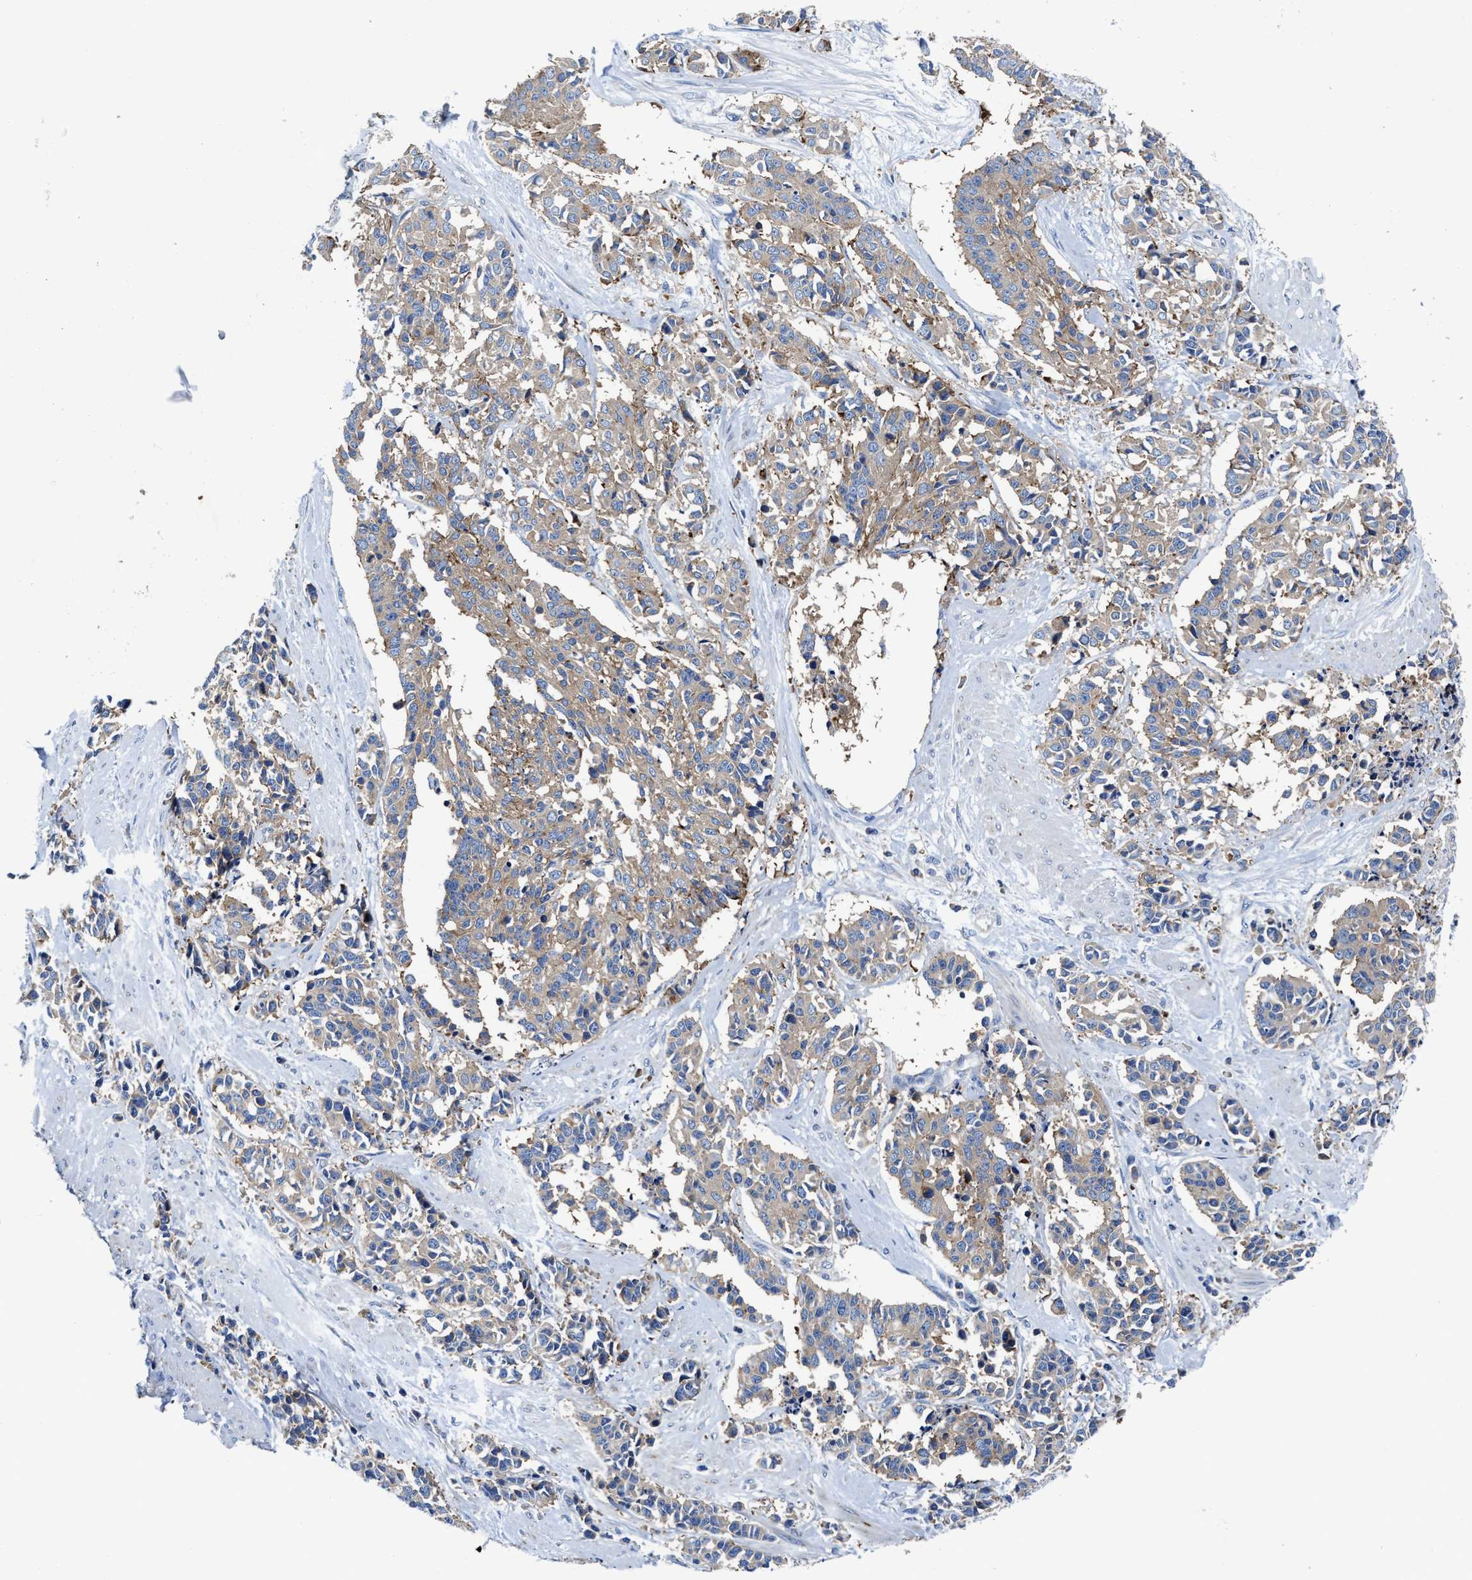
{"staining": {"intensity": "weak", "quantity": ">75%", "location": "cytoplasmic/membranous"}, "tissue": "cervical cancer", "cell_type": "Tumor cells", "image_type": "cancer", "snomed": [{"axis": "morphology", "description": "Squamous cell carcinoma, NOS"}, {"axis": "topography", "description": "Cervix"}], "caption": "Human cervical cancer stained with a protein marker reveals weak staining in tumor cells.", "gene": "PHLPP1", "patient": {"sex": "female", "age": 35}}